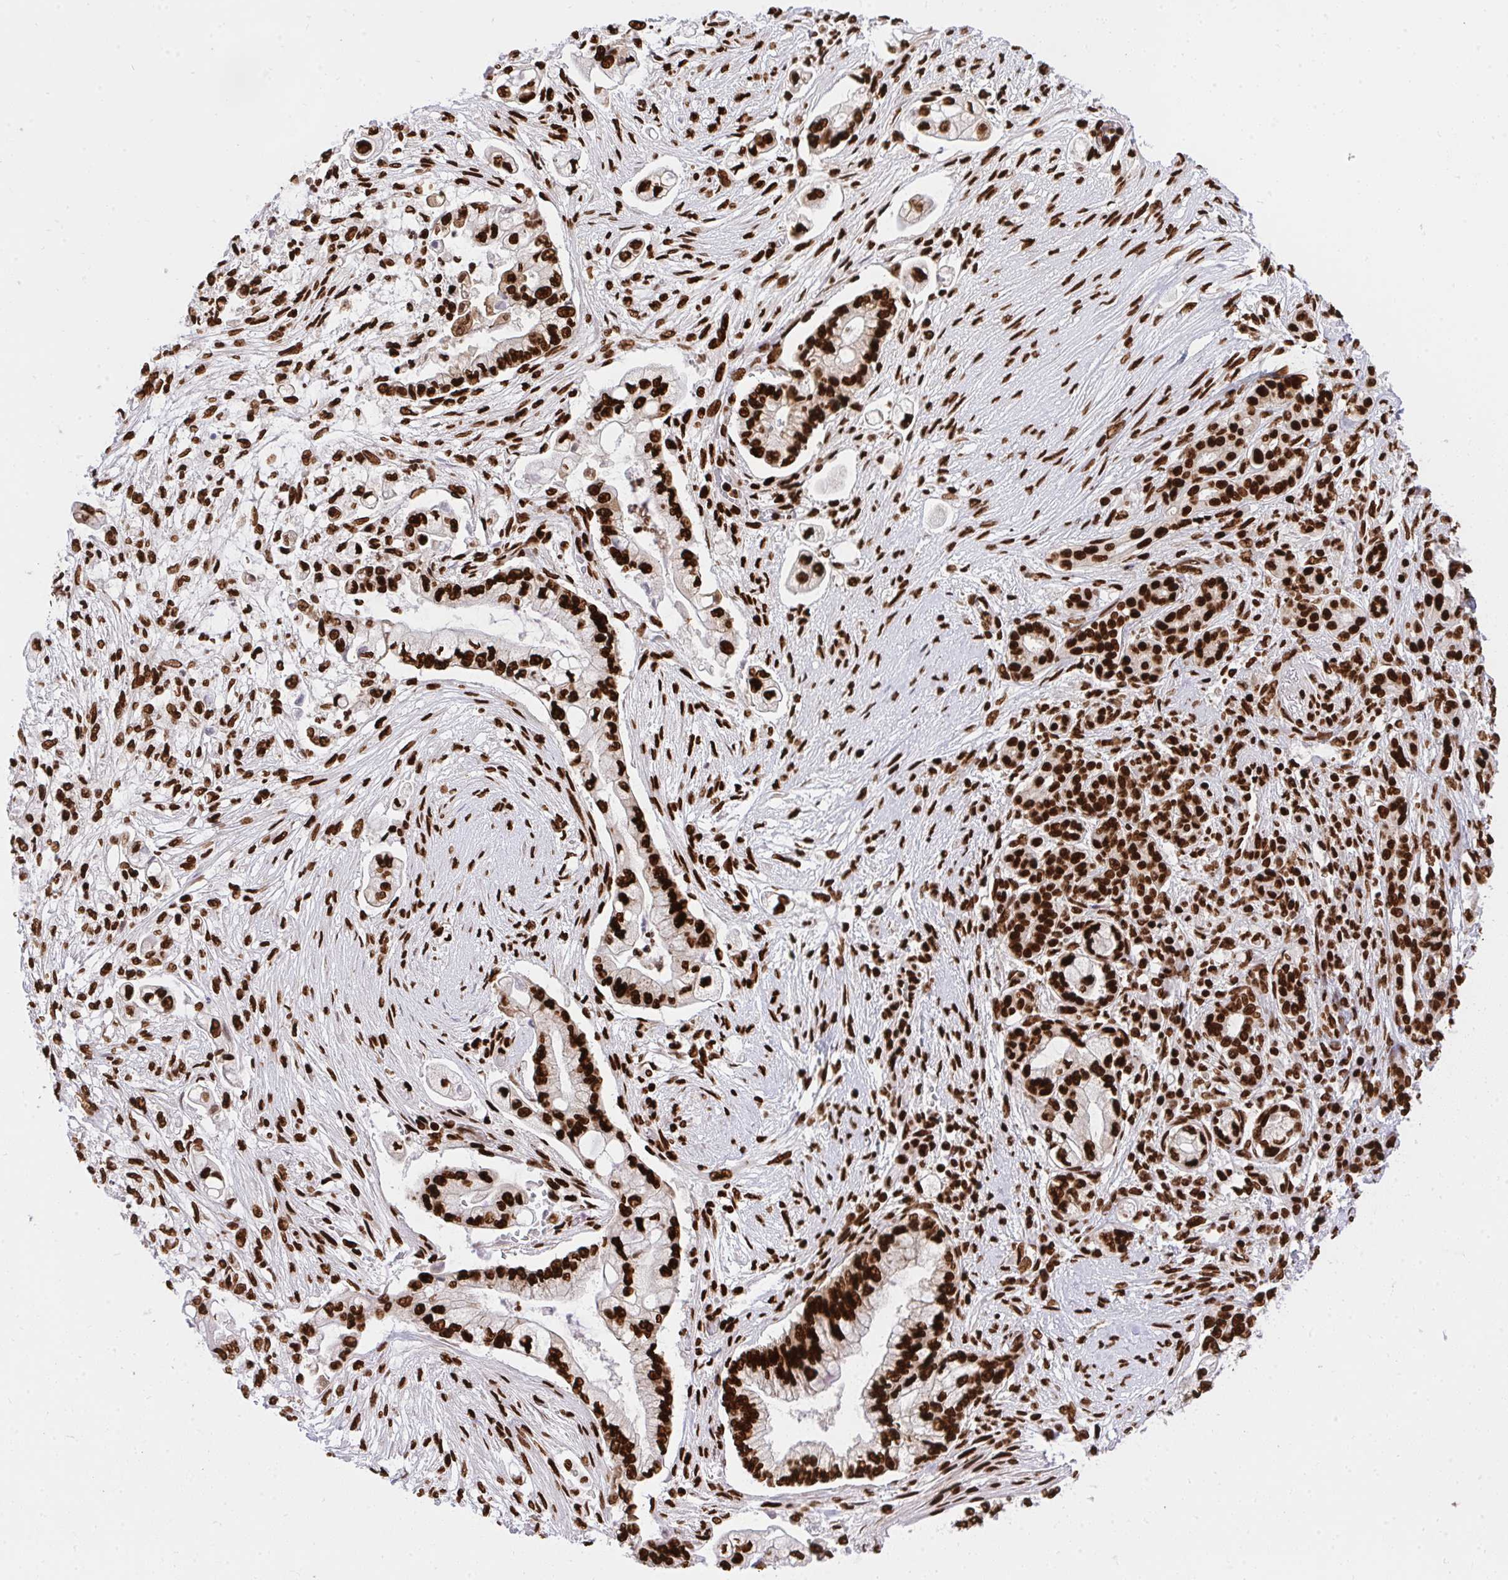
{"staining": {"intensity": "strong", "quantity": ">75%", "location": "nuclear"}, "tissue": "pancreatic cancer", "cell_type": "Tumor cells", "image_type": "cancer", "snomed": [{"axis": "morphology", "description": "Adenocarcinoma, NOS"}, {"axis": "topography", "description": "Pancreas"}], "caption": "Protein staining of adenocarcinoma (pancreatic) tissue shows strong nuclear staining in approximately >75% of tumor cells.", "gene": "HNRNPL", "patient": {"sex": "female", "age": 69}}